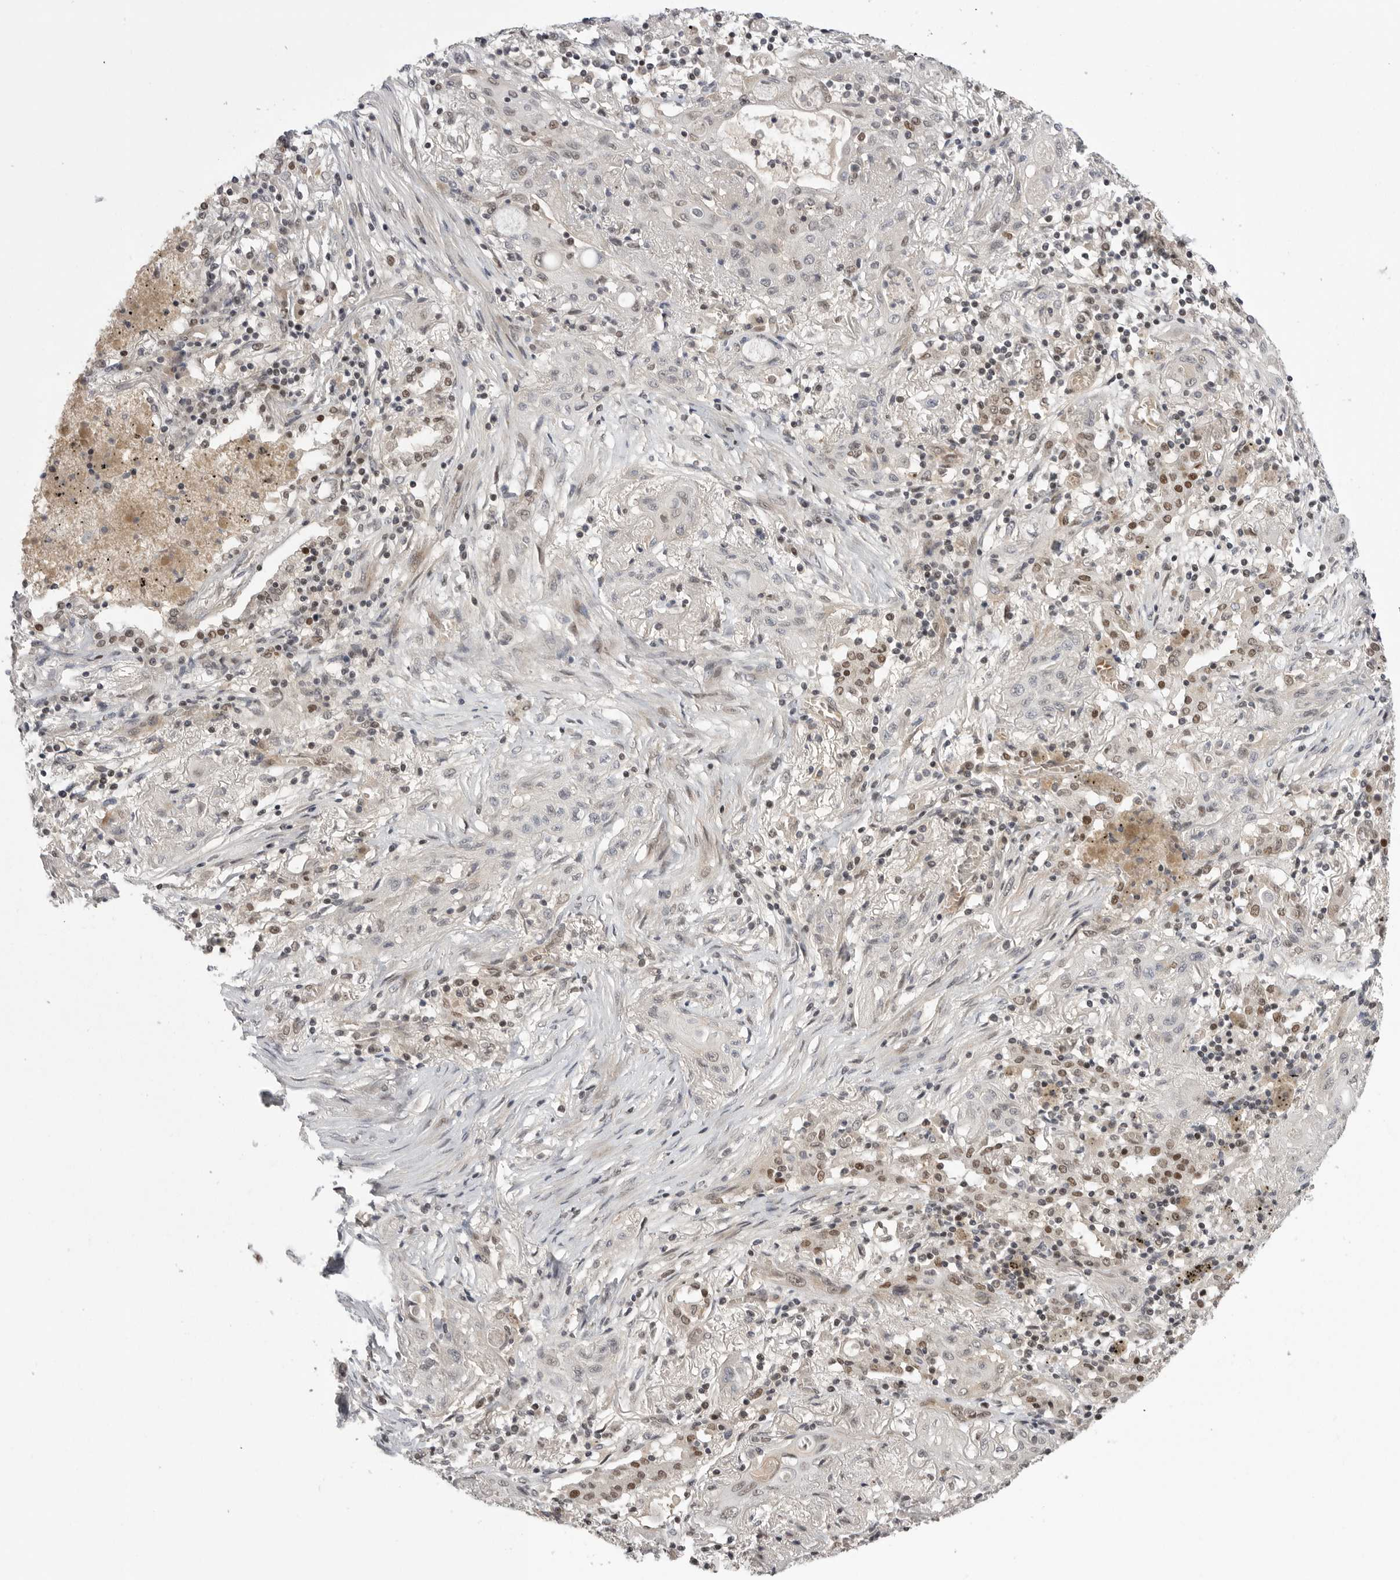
{"staining": {"intensity": "weak", "quantity": "<25%", "location": "nuclear"}, "tissue": "lung cancer", "cell_type": "Tumor cells", "image_type": "cancer", "snomed": [{"axis": "morphology", "description": "Squamous cell carcinoma, NOS"}, {"axis": "topography", "description": "Lung"}], "caption": "Histopathology image shows no significant protein positivity in tumor cells of lung cancer (squamous cell carcinoma). (Brightfield microscopy of DAB IHC at high magnification).", "gene": "POU5F1", "patient": {"sex": "female", "age": 47}}